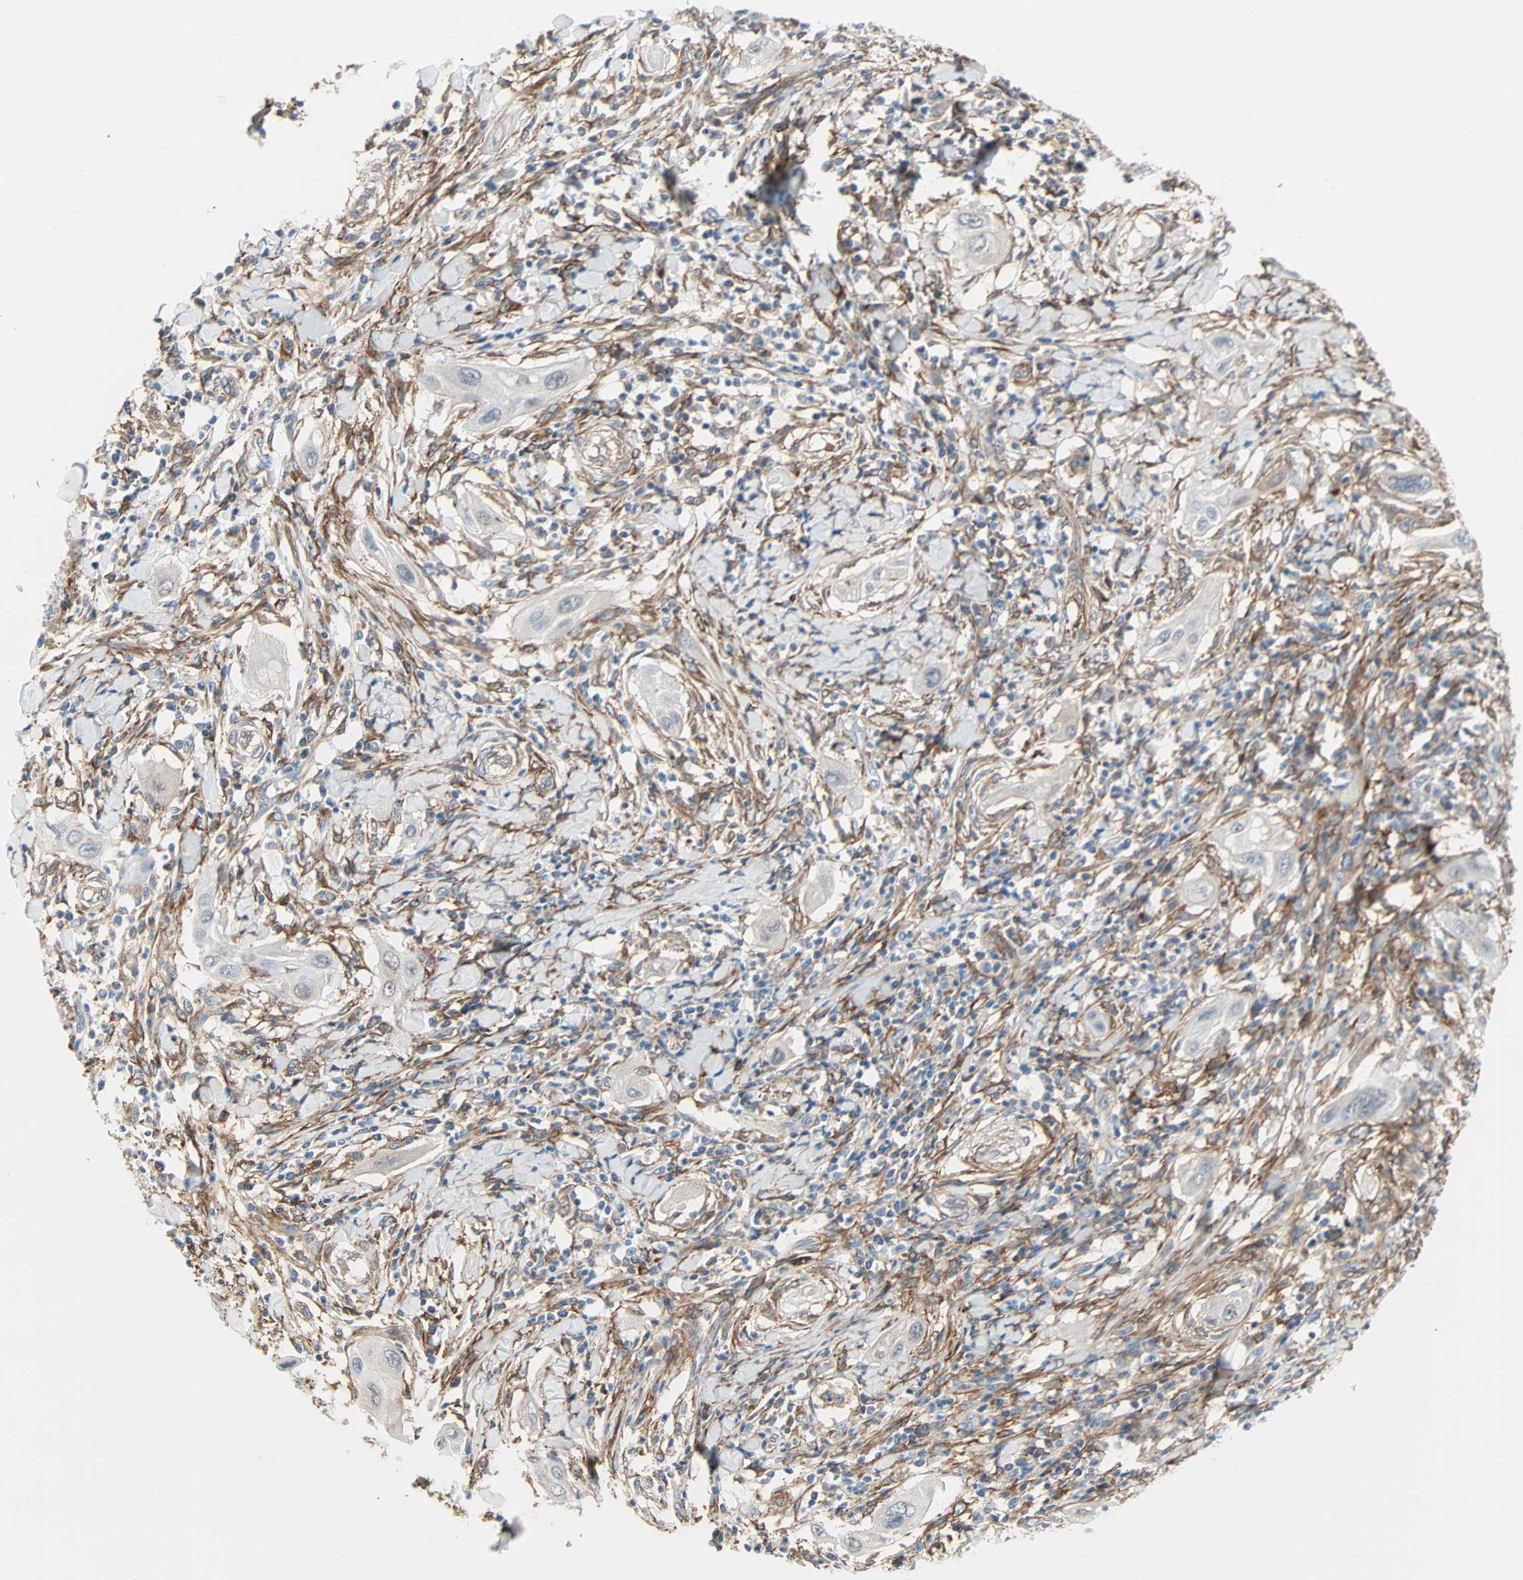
{"staining": {"intensity": "negative", "quantity": "none", "location": "none"}, "tissue": "lung cancer", "cell_type": "Tumor cells", "image_type": "cancer", "snomed": [{"axis": "morphology", "description": "Squamous cell carcinoma, NOS"}, {"axis": "topography", "description": "Lung"}], "caption": "High magnification brightfield microscopy of lung cancer (squamous cell carcinoma) stained with DAB (3,3'-diaminobenzidine) (brown) and counterstained with hematoxylin (blue): tumor cells show no significant expression.", "gene": "EPB41L2", "patient": {"sex": "female", "age": 47}}